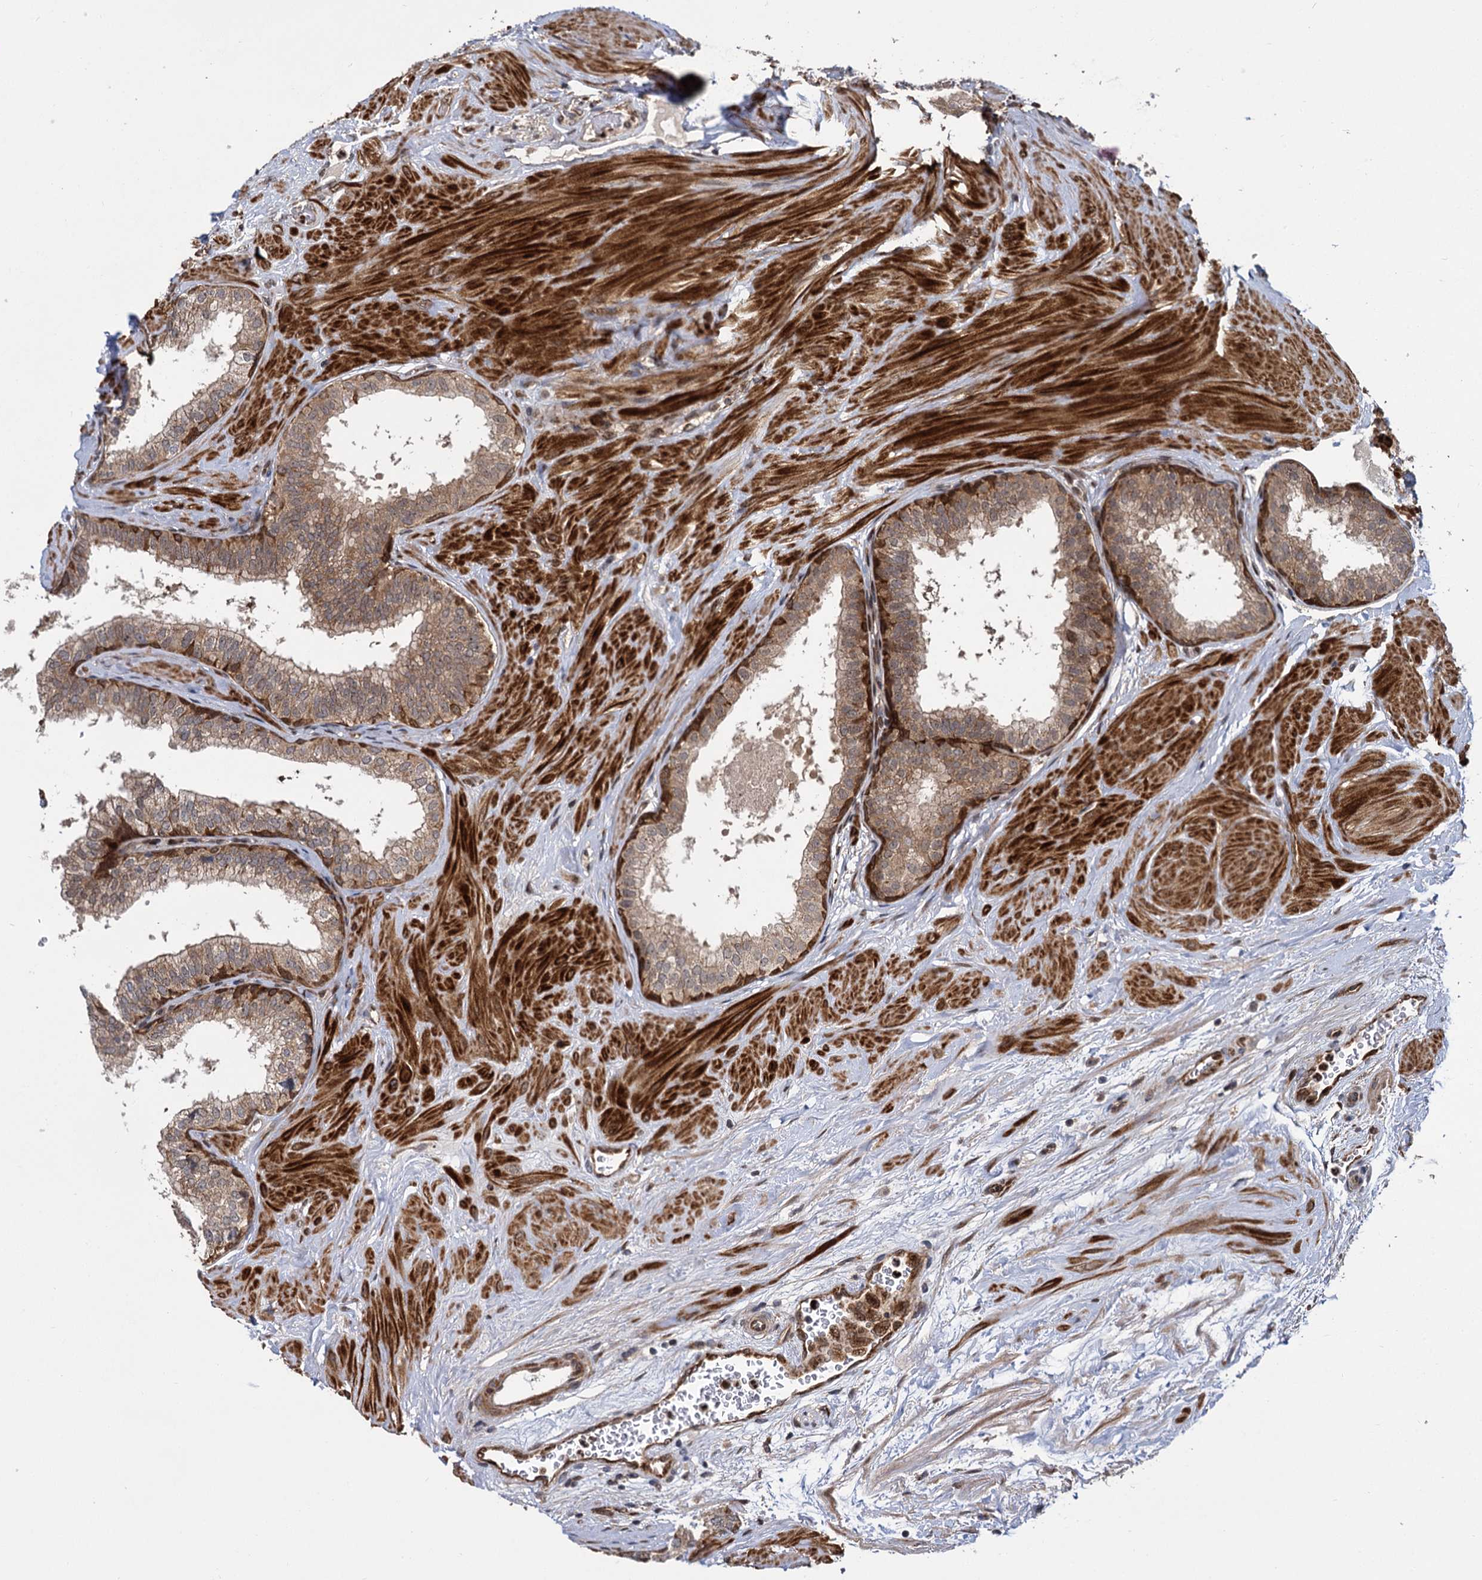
{"staining": {"intensity": "strong", "quantity": "25%-75%", "location": "cytoplasmic/membranous,nuclear"}, "tissue": "prostate", "cell_type": "Glandular cells", "image_type": "normal", "snomed": [{"axis": "morphology", "description": "Normal tissue, NOS"}, {"axis": "topography", "description": "Prostate"}], "caption": "A brown stain labels strong cytoplasmic/membranous,nuclear staining of a protein in glandular cells of benign prostate. (DAB (3,3'-diaminobenzidine) = brown stain, brightfield microscopy at high magnification).", "gene": "GAL3ST4", "patient": {"sex": "male", "age": 60}}